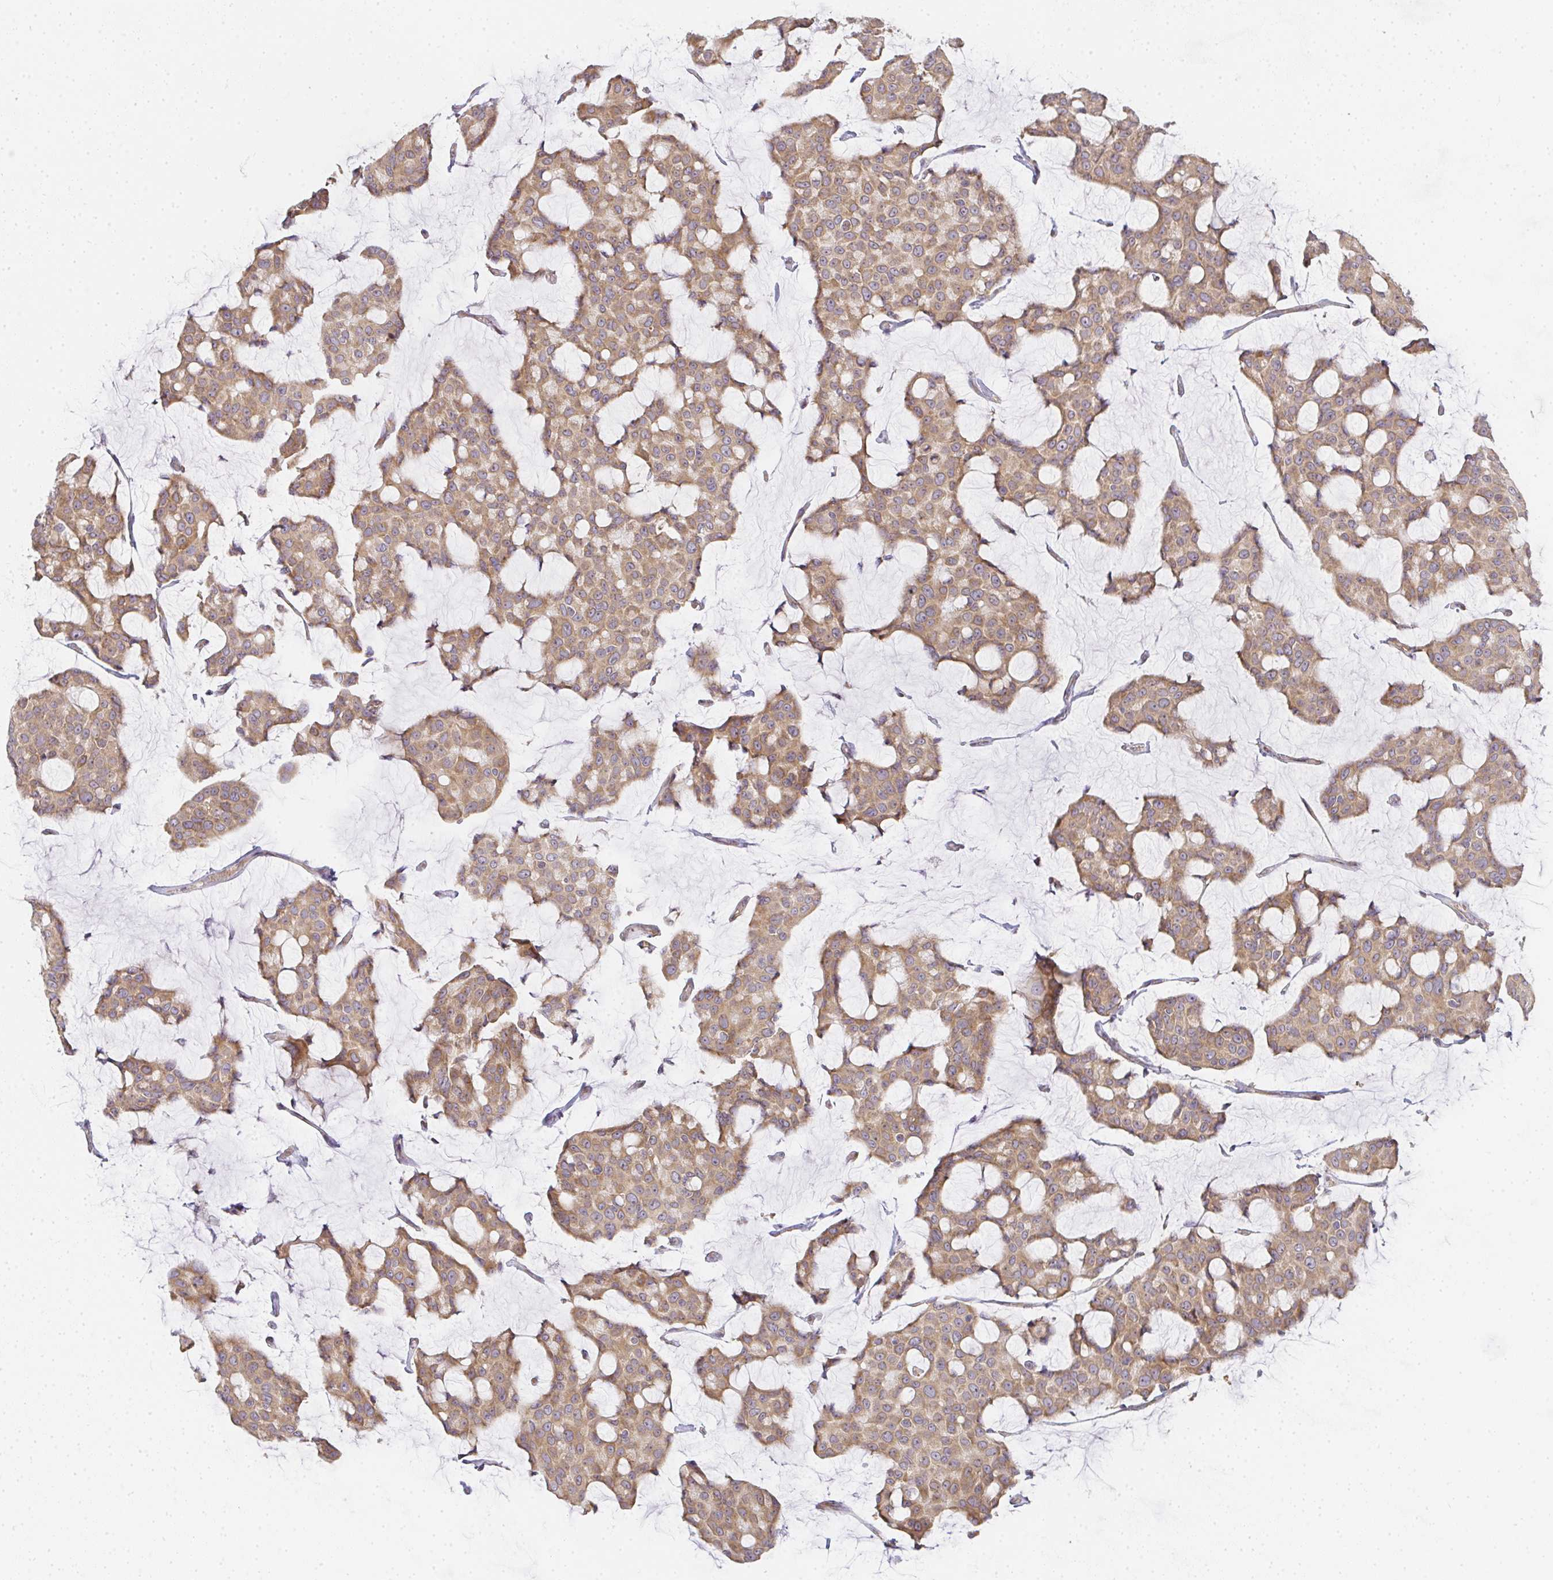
{"staining": {"intensity": "moderate", "quantity": ">75%", "location": "cytoplasmic/membranous"}, "tissue": "breast cancer", "cell_type": "Tumor cells", "image_type": "cancer", "snomed": [{"axis": "morphology", "description": "Duct carcinoma"}, {"axis": "topography", "description": "Breast"}], "caption": "IHC micrograph of breast cancer stained for a protein (brown), which displays medium levels of moderate cytoplasmic/membranous staining in approximately >75% of tumor cells.", "gene": "SLC35B3", "patient": {"sex": "female", "age": 91}}